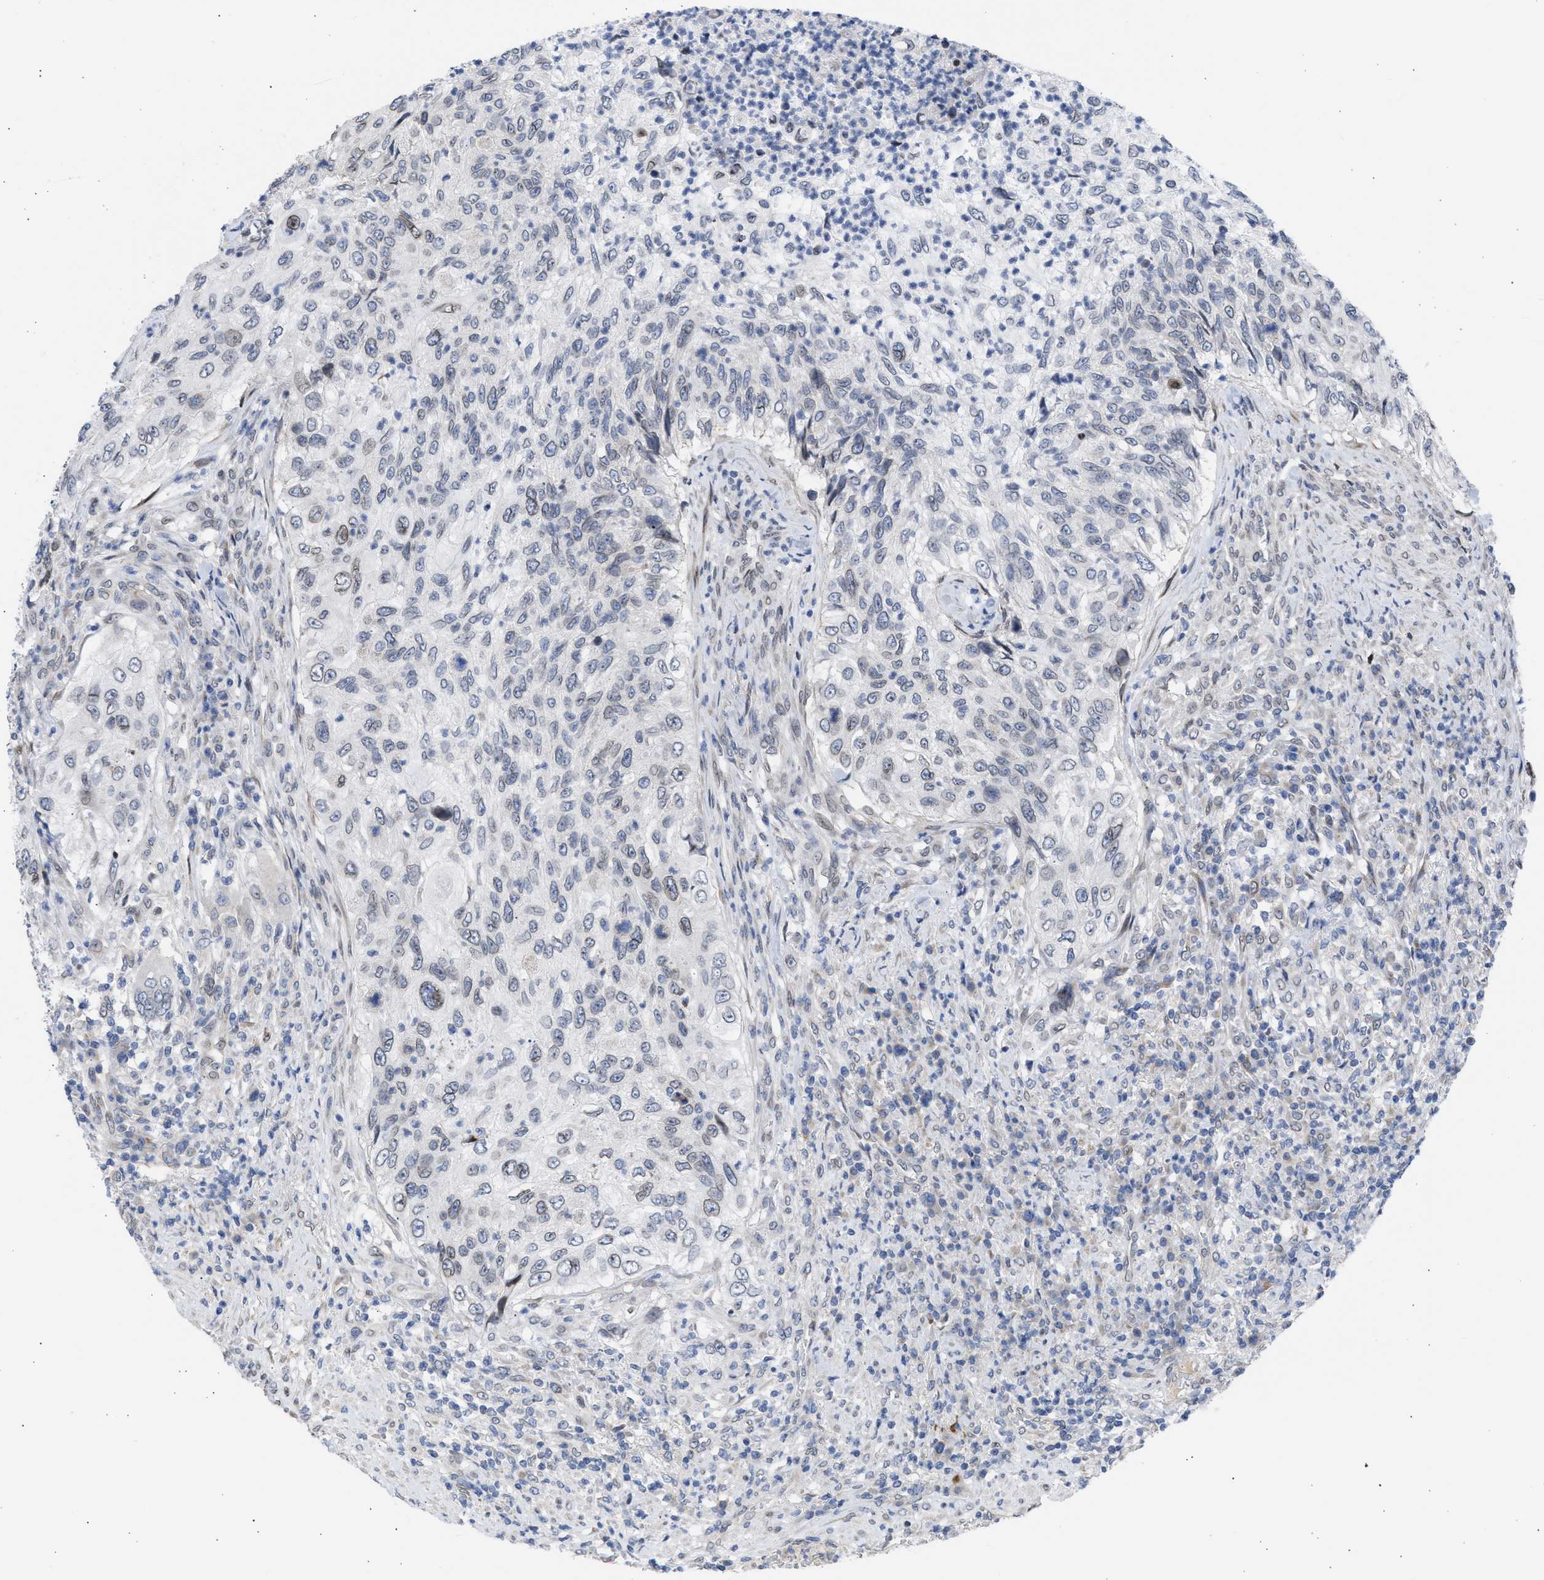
{"staining": {"intensity": "weak", "quantity": "<25%", "location": "cytoplasmic/membranous,nuclear"}, "tissue": "urothelial cancer", "cell_type": "Tumor cells", "image_type": "cancer", "snomed": [{"axis": "morphology", "description": "Urothelial carcinoma, High grade"}, {"axis": "topography", "description": "Urinary bladder"}], "caption": "This is an IHC image of urothelial cancer. There is no positivity in tumor cells.", "gene": "NUP35", "patient": {"sex": "female", "age": 60}}